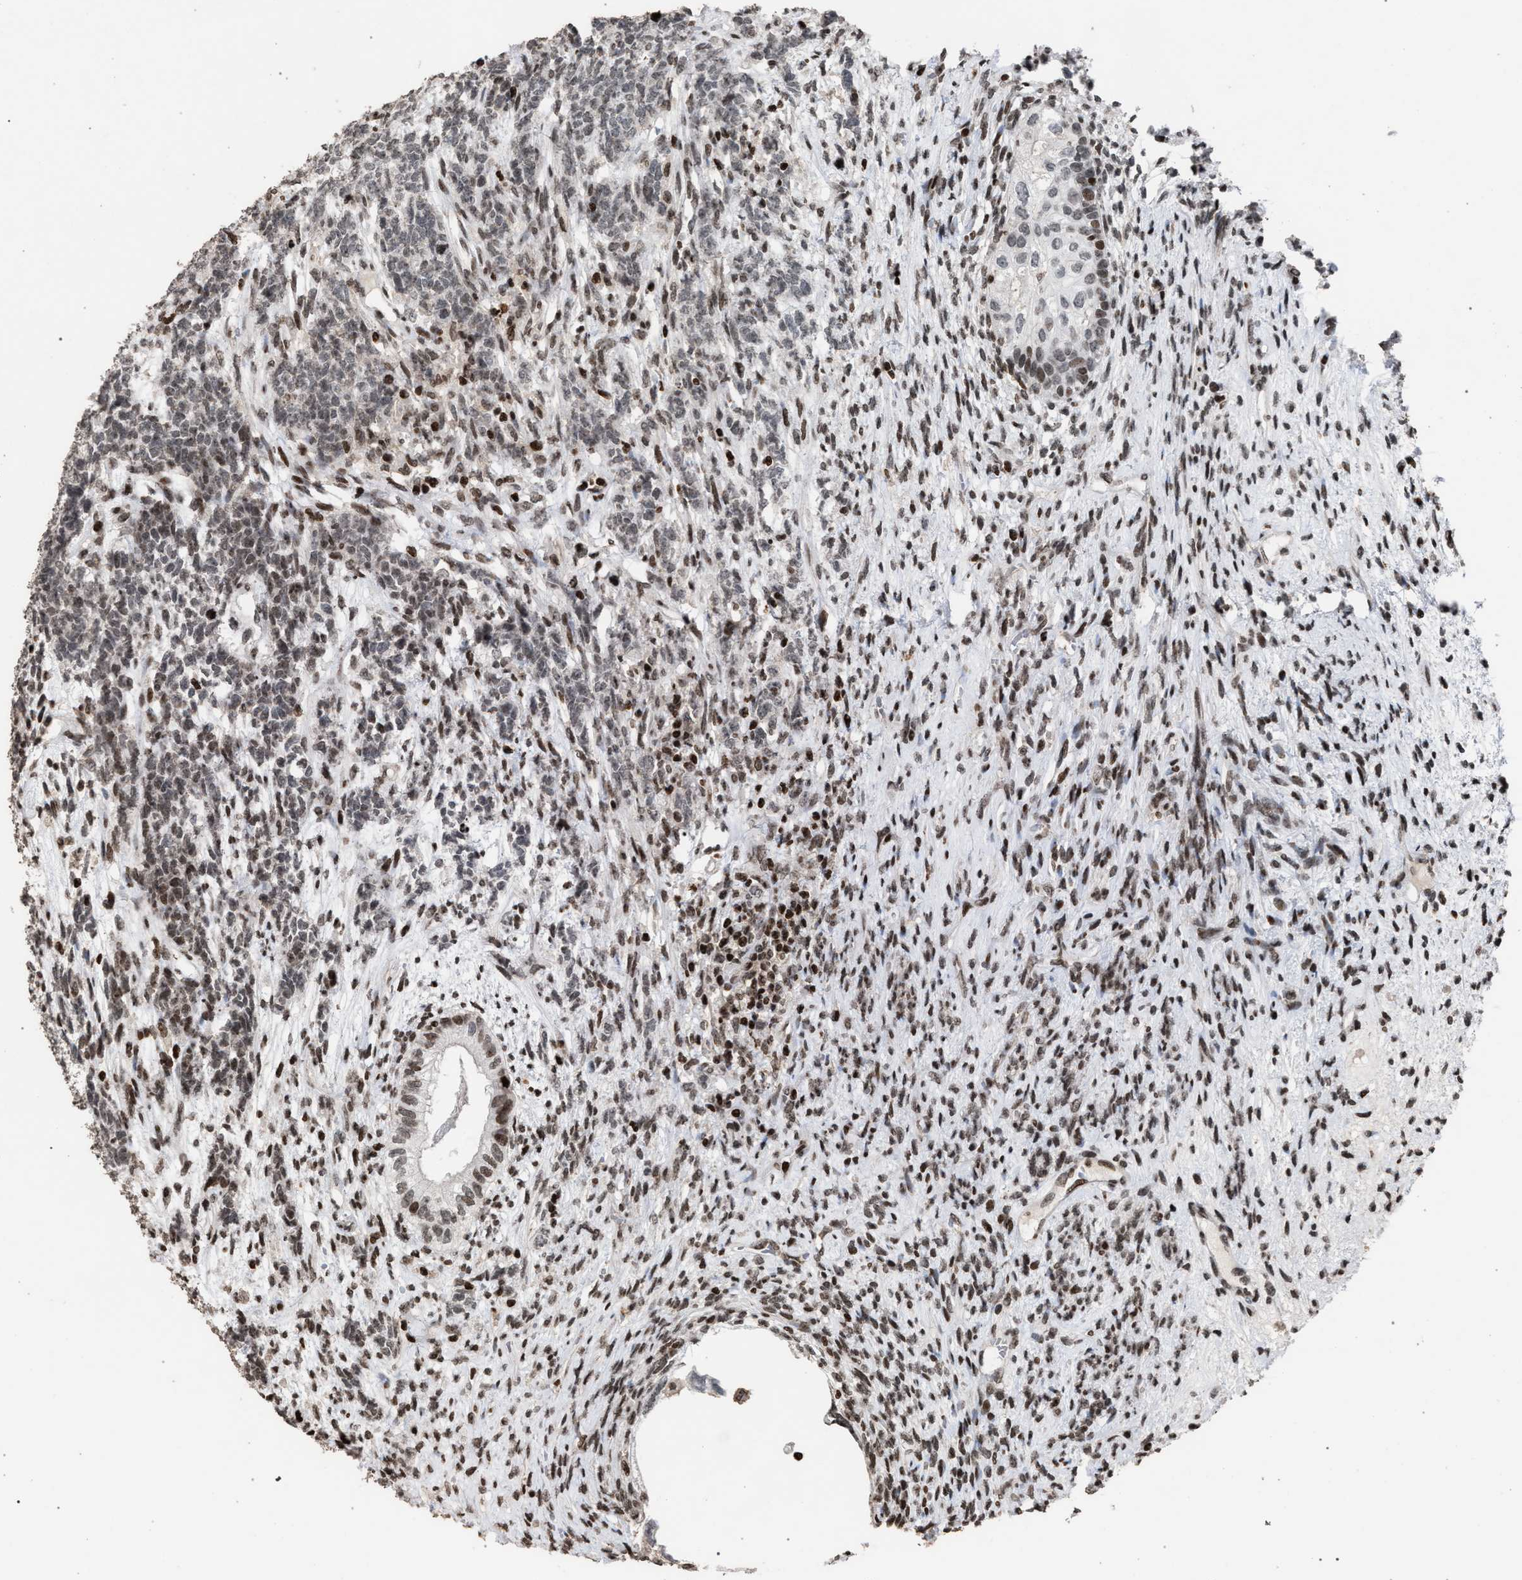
{"staining": {"intensity": "moderate", "quantity": ">75%", "location": "nuclear"}, "tissue": "testis cancer", "cell_type": "Tumor cells", "image_type": "cancer", "snomed": [{"axis": "morphology", "description": "Seminoma, NOS"}, {"axis": "topography", "description": "Testis"}], "caption": "Immunohistochemical staining of testis cancer displays medium levels of moderate nuclear protein positivity in approximately >75% of tumor cells.", "gene": "FOXD3", "patient": {"sex": "male", "age": 28}}